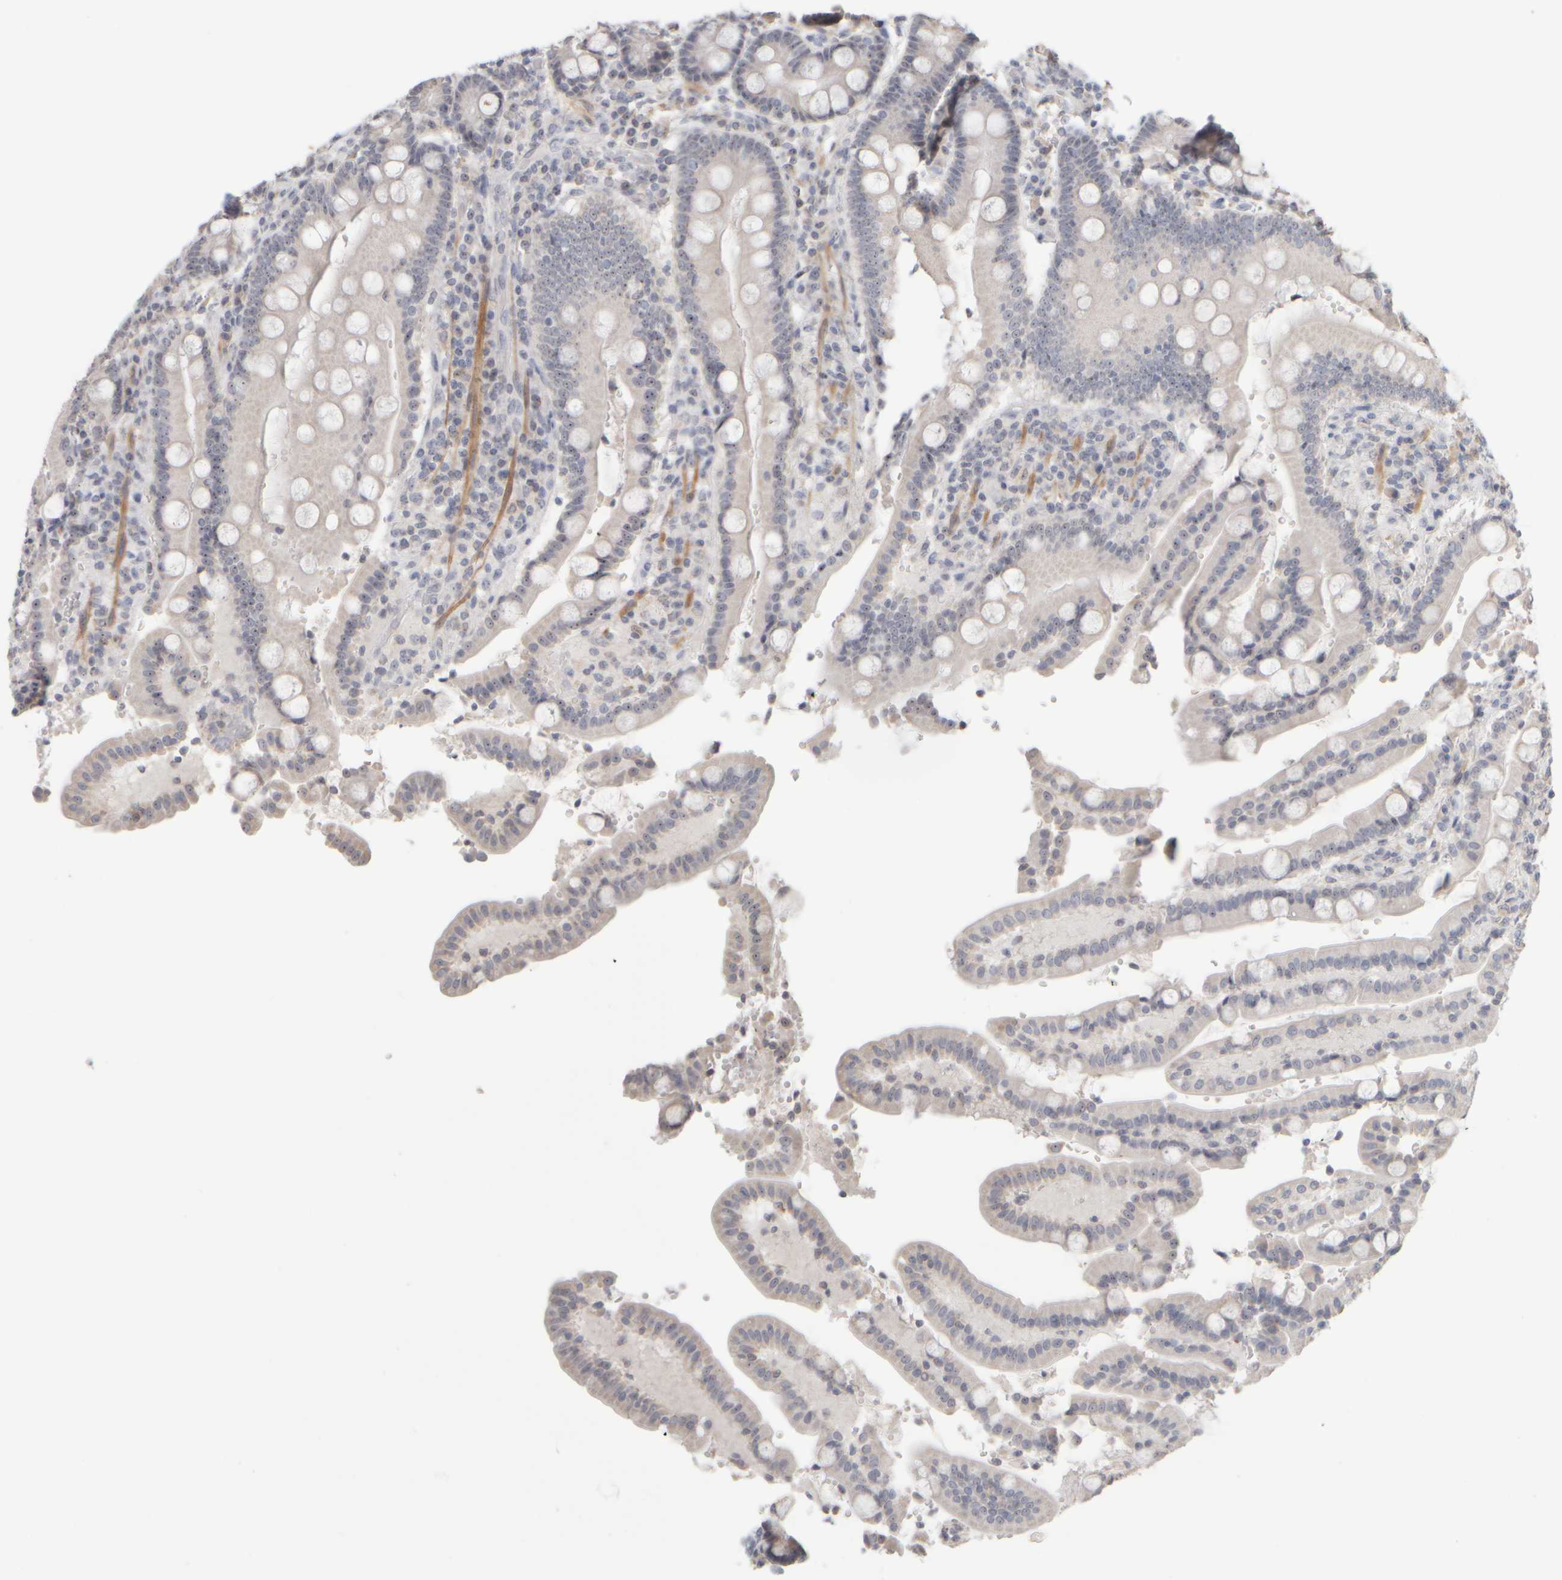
{"staining": {"intensity": "moderate", "quantity": "25%-75%", "location": "nuclear"}, "tissue": "duodenum", "cell_type": "Glandular cells", "image_type": "normal", "snomed": [{"axis": "morphology", "description": "Normal tissue, NOS"}, {"axis": "topography", "description": "Small intestine, NOS"}], "caption": "IHC (DAB (3,3'-diaminobenzidine)) staining of normal duodenum reveals moderate nuclear protein staining in approximately 25%-75% of glandular cells. Immunohistochemistry (ihc) stains the protein in brown and the nuclei are stained blue.", "gene": "DCXR", "patient": {"sex": "female", "age": 71}}